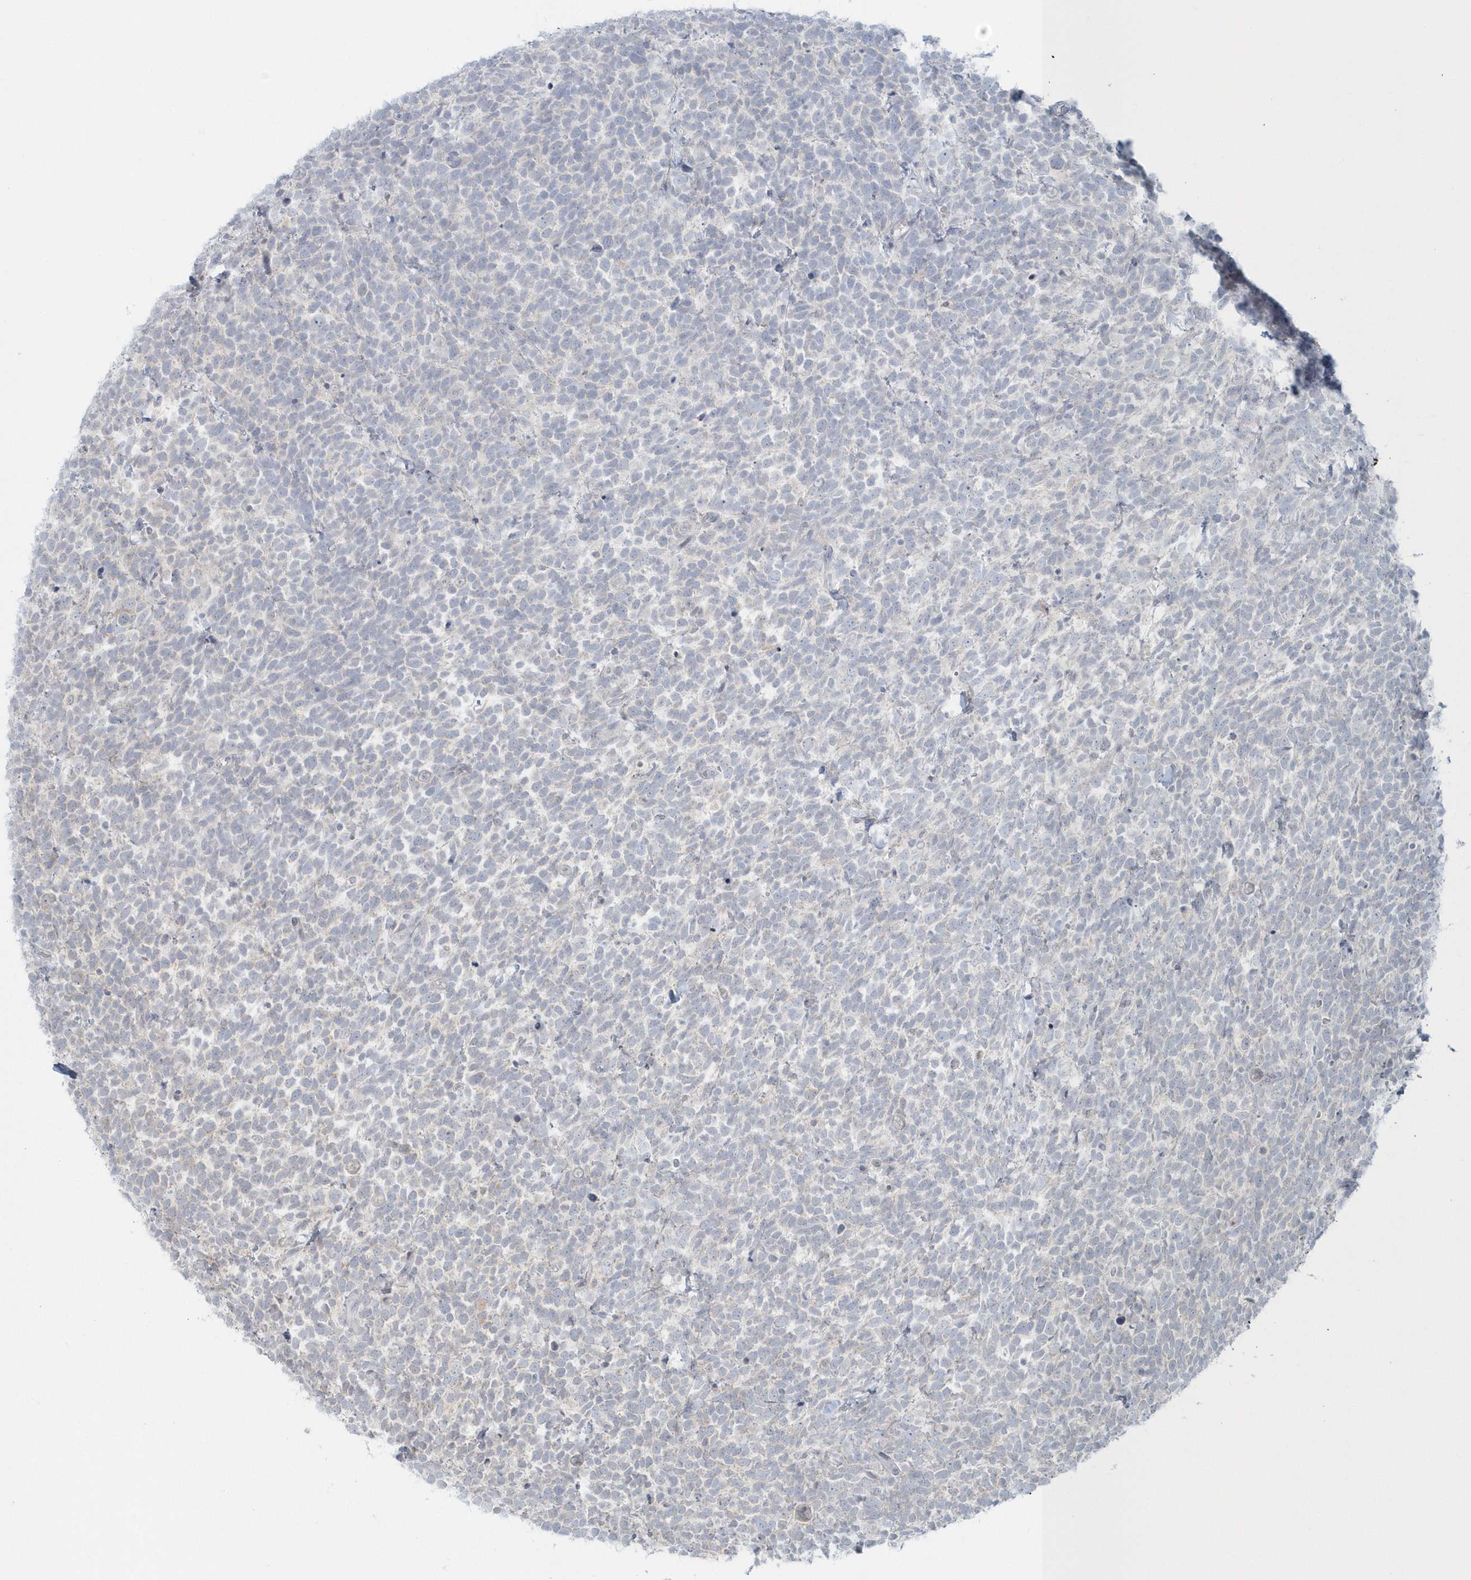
{"staining": {"intensity": "negative", "quantity": "none", "location": "none"}, "tissue": "urothelial cancer", "cell_type": "Tumor cells", "image_type": "cancer", "snomed": [{"axis": "morphology", "description": "Urothelial carcinoma, High grade"}, {"axis": "topography", "description": "Urinary bladder"}], "caption": "Immunohistochemistry micrograph of high-grade urothelial carcinoma stained for a protein (brown), which exhibits no expression in tumor cells.", "gene": "BLTP3A", "patient": {"sex": "female", "age": 82}}